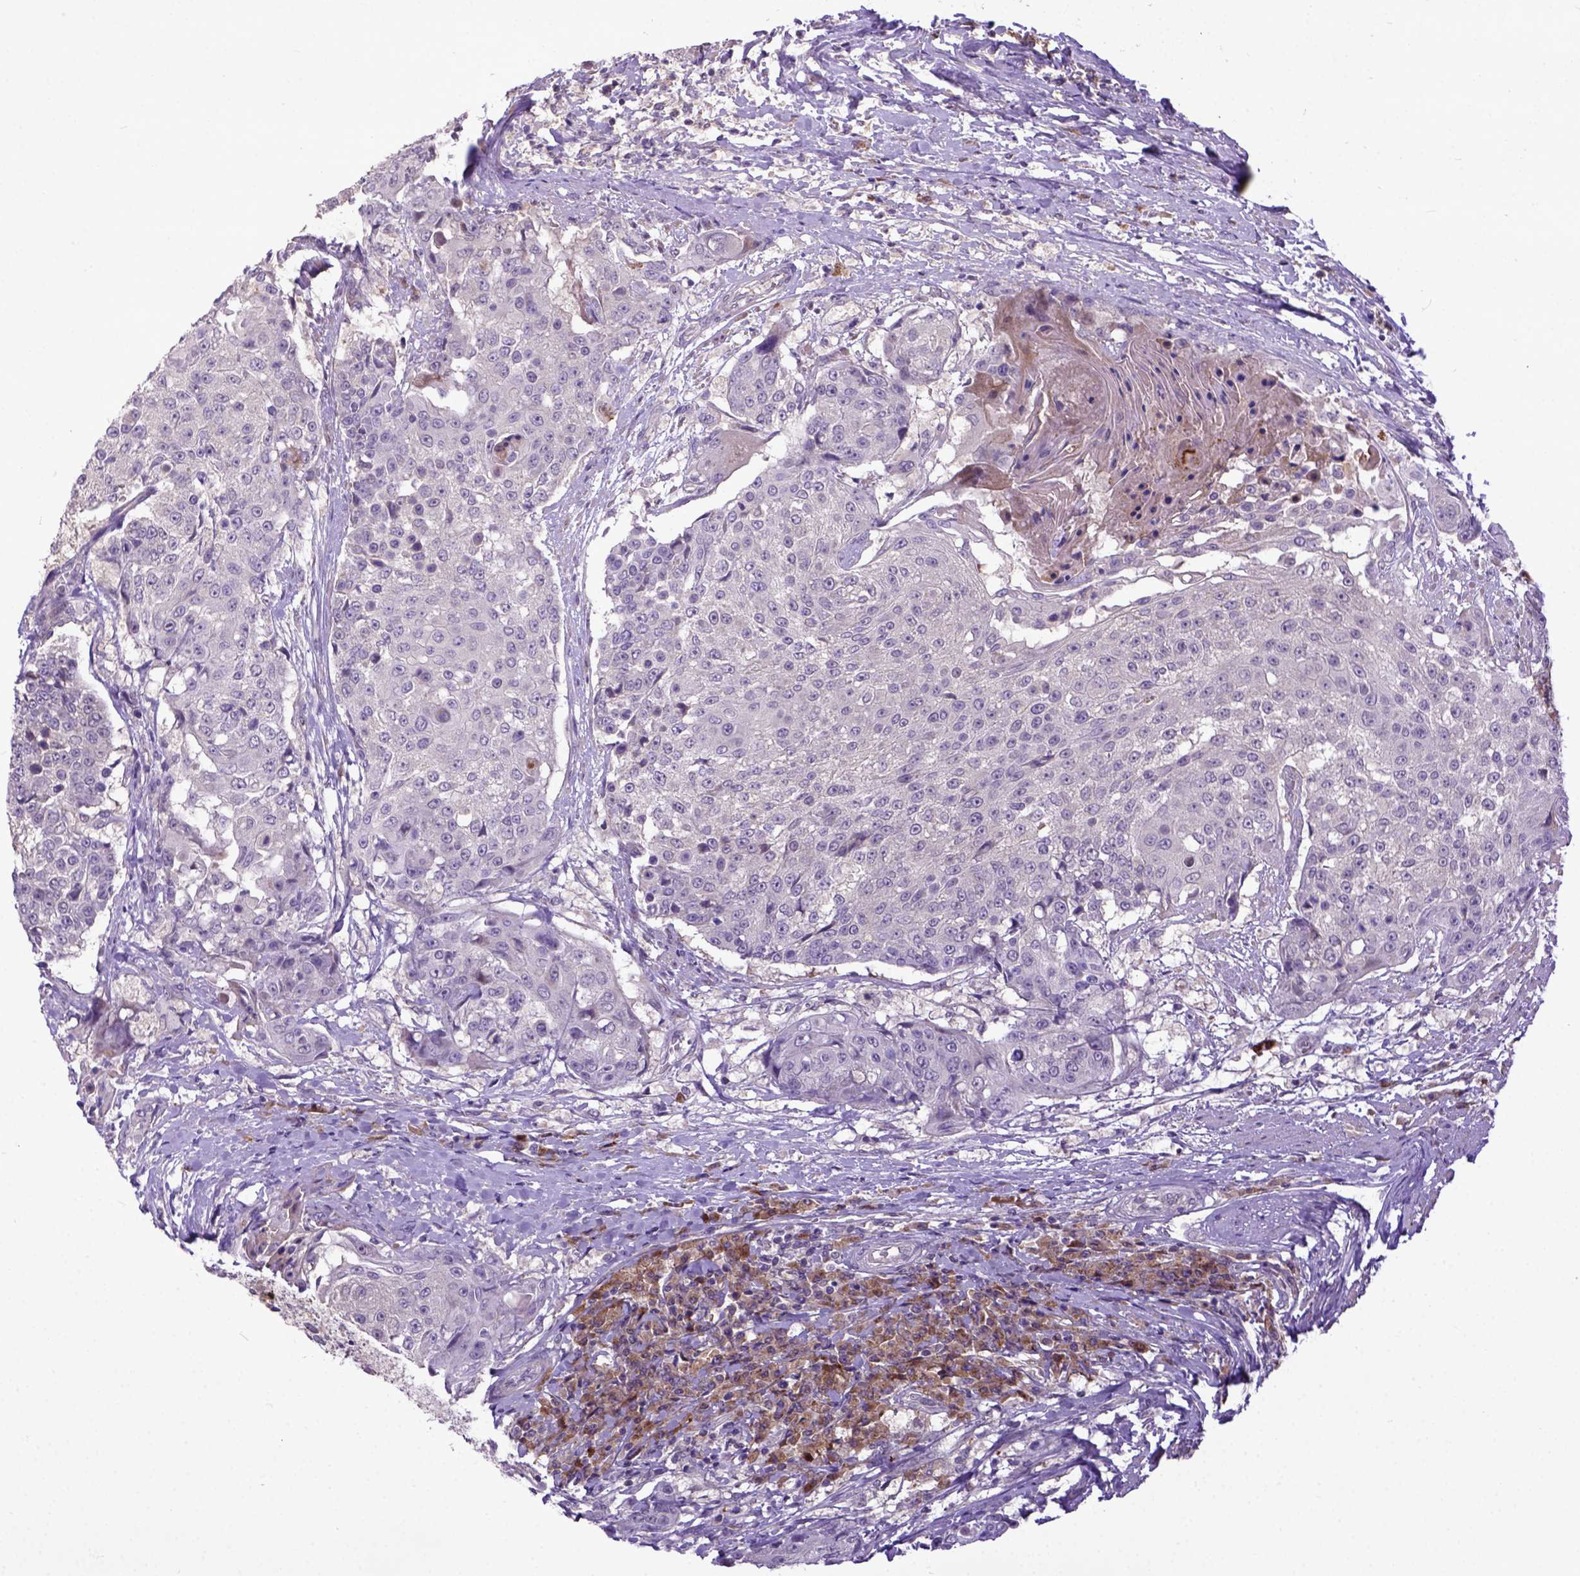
{"staining": {"intensity": "negative", "quantity": "none", "location": "none"}, "tissue": "urothelial cancer", "cell_type": "Tumor cells", "image_type": "cancer", "snomed": [{"axis": "morphology", "description": "Urothelial carcinoma, High grade"}, {"axis": "topography", "description": "Urinary bladder"}], "caption": "IHC micrograph of urothelial cancer stained for a protein (brown), which displays no staining in tumor cells.", "gene": "CPNE1", "patient": {"sex": "female", "age": 63}}